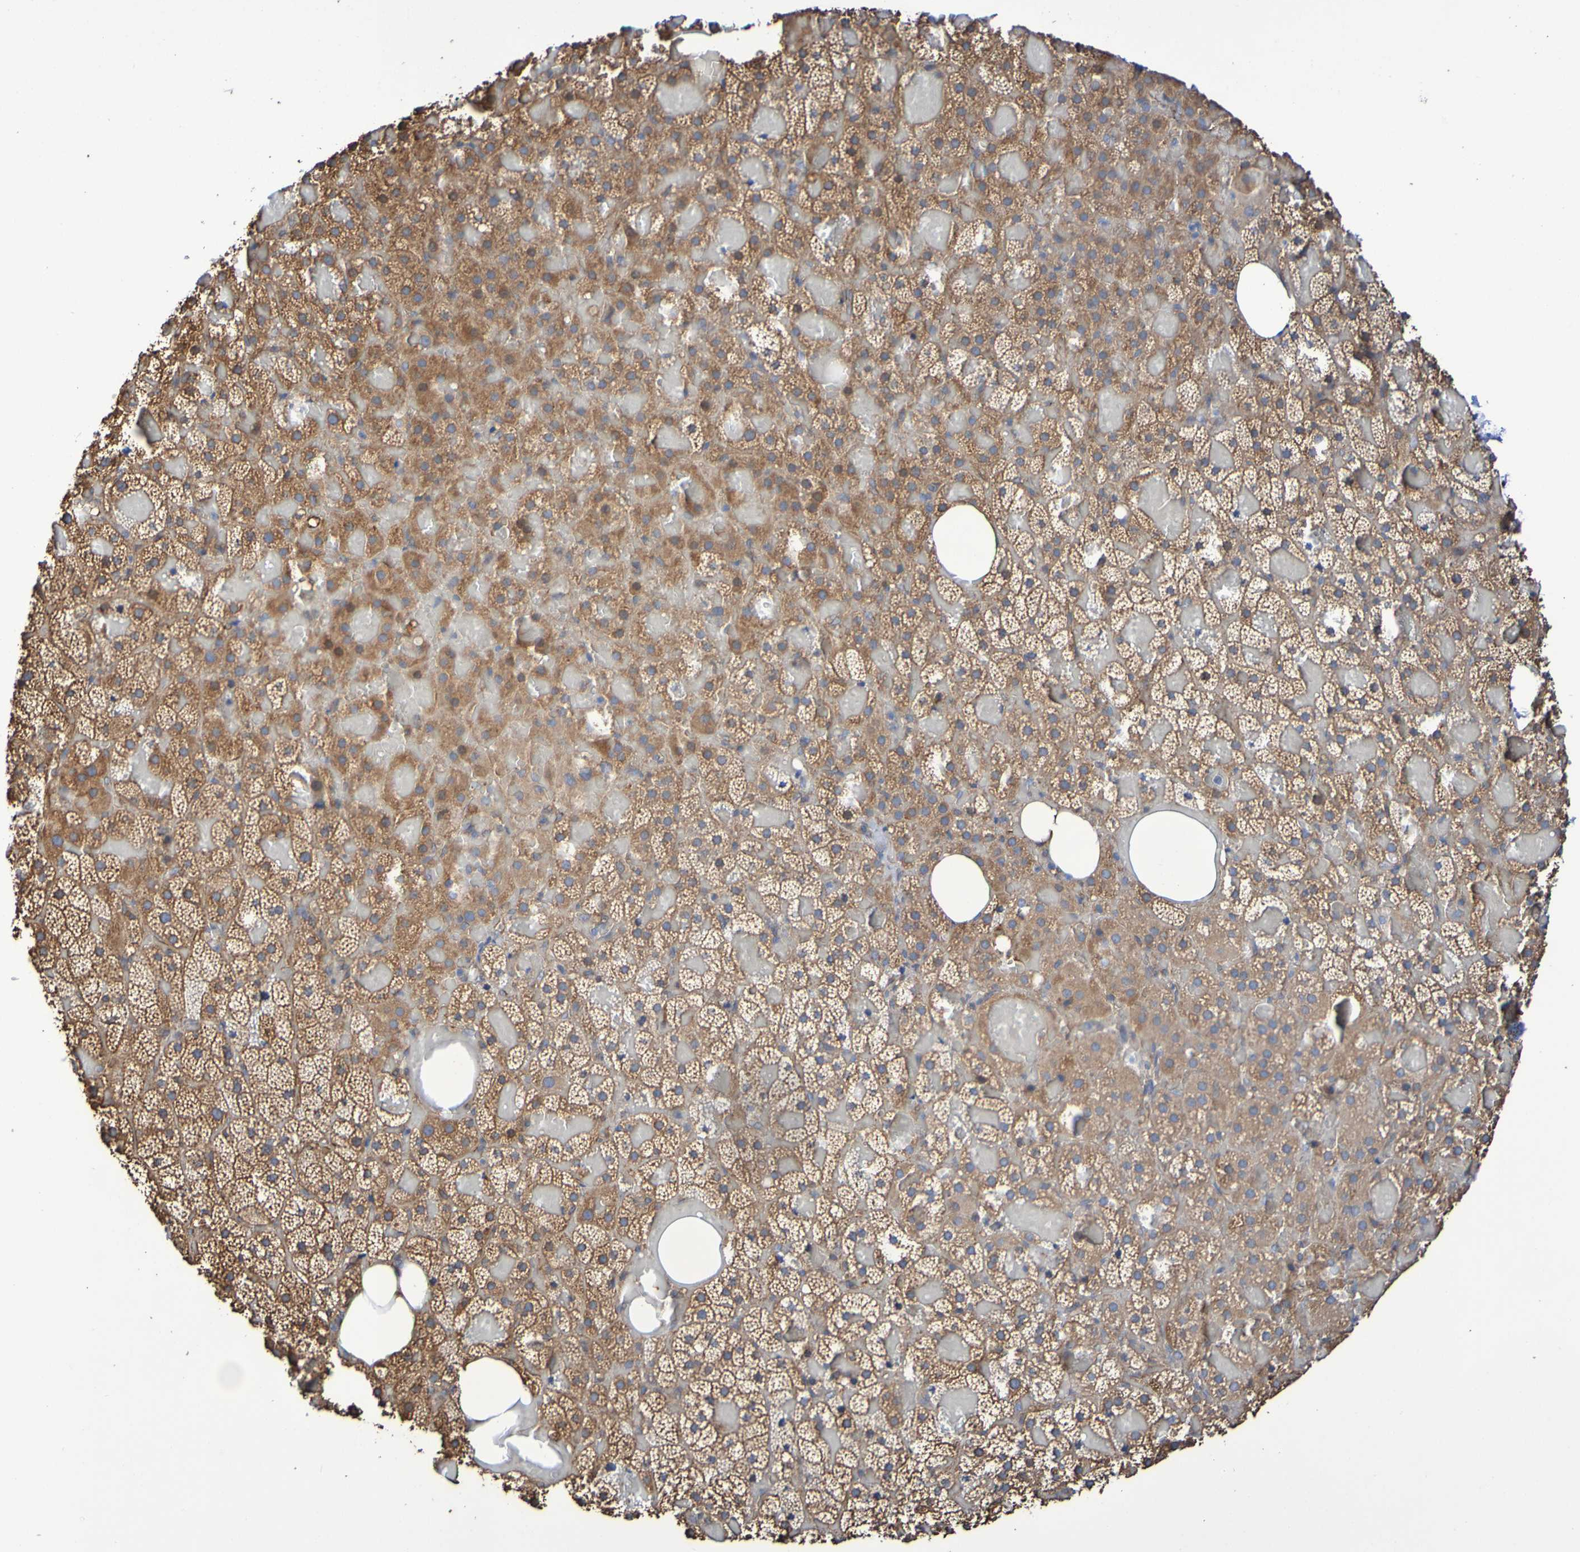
{"staining": {"intensity": "moderate", "quantity": ">75%", "location": "cytoplasmic/membranous"}, "tissue": "adrenal gland", "cell_type": "Glandular cells", "image_type": "normal", "snomed": [{"axis": "morphology", "description": "Normal tissue, NOS"}, {"axis": "topography", "description": "Adrenal gland"}], "caption": "Immunohistochemistry (IHC) photomicrograph of benign adrenal gland: human adrenal gland stained using immunohistochemistry (IHC) displays medium levels of moderate protein expression localized specifically in the cytoplasmic/membranous of glandular cells, appearing as a cytoplasmic/membranous brown color.", "gene": "RAB11A", "patient": {"sex": "female", "age": 59}}